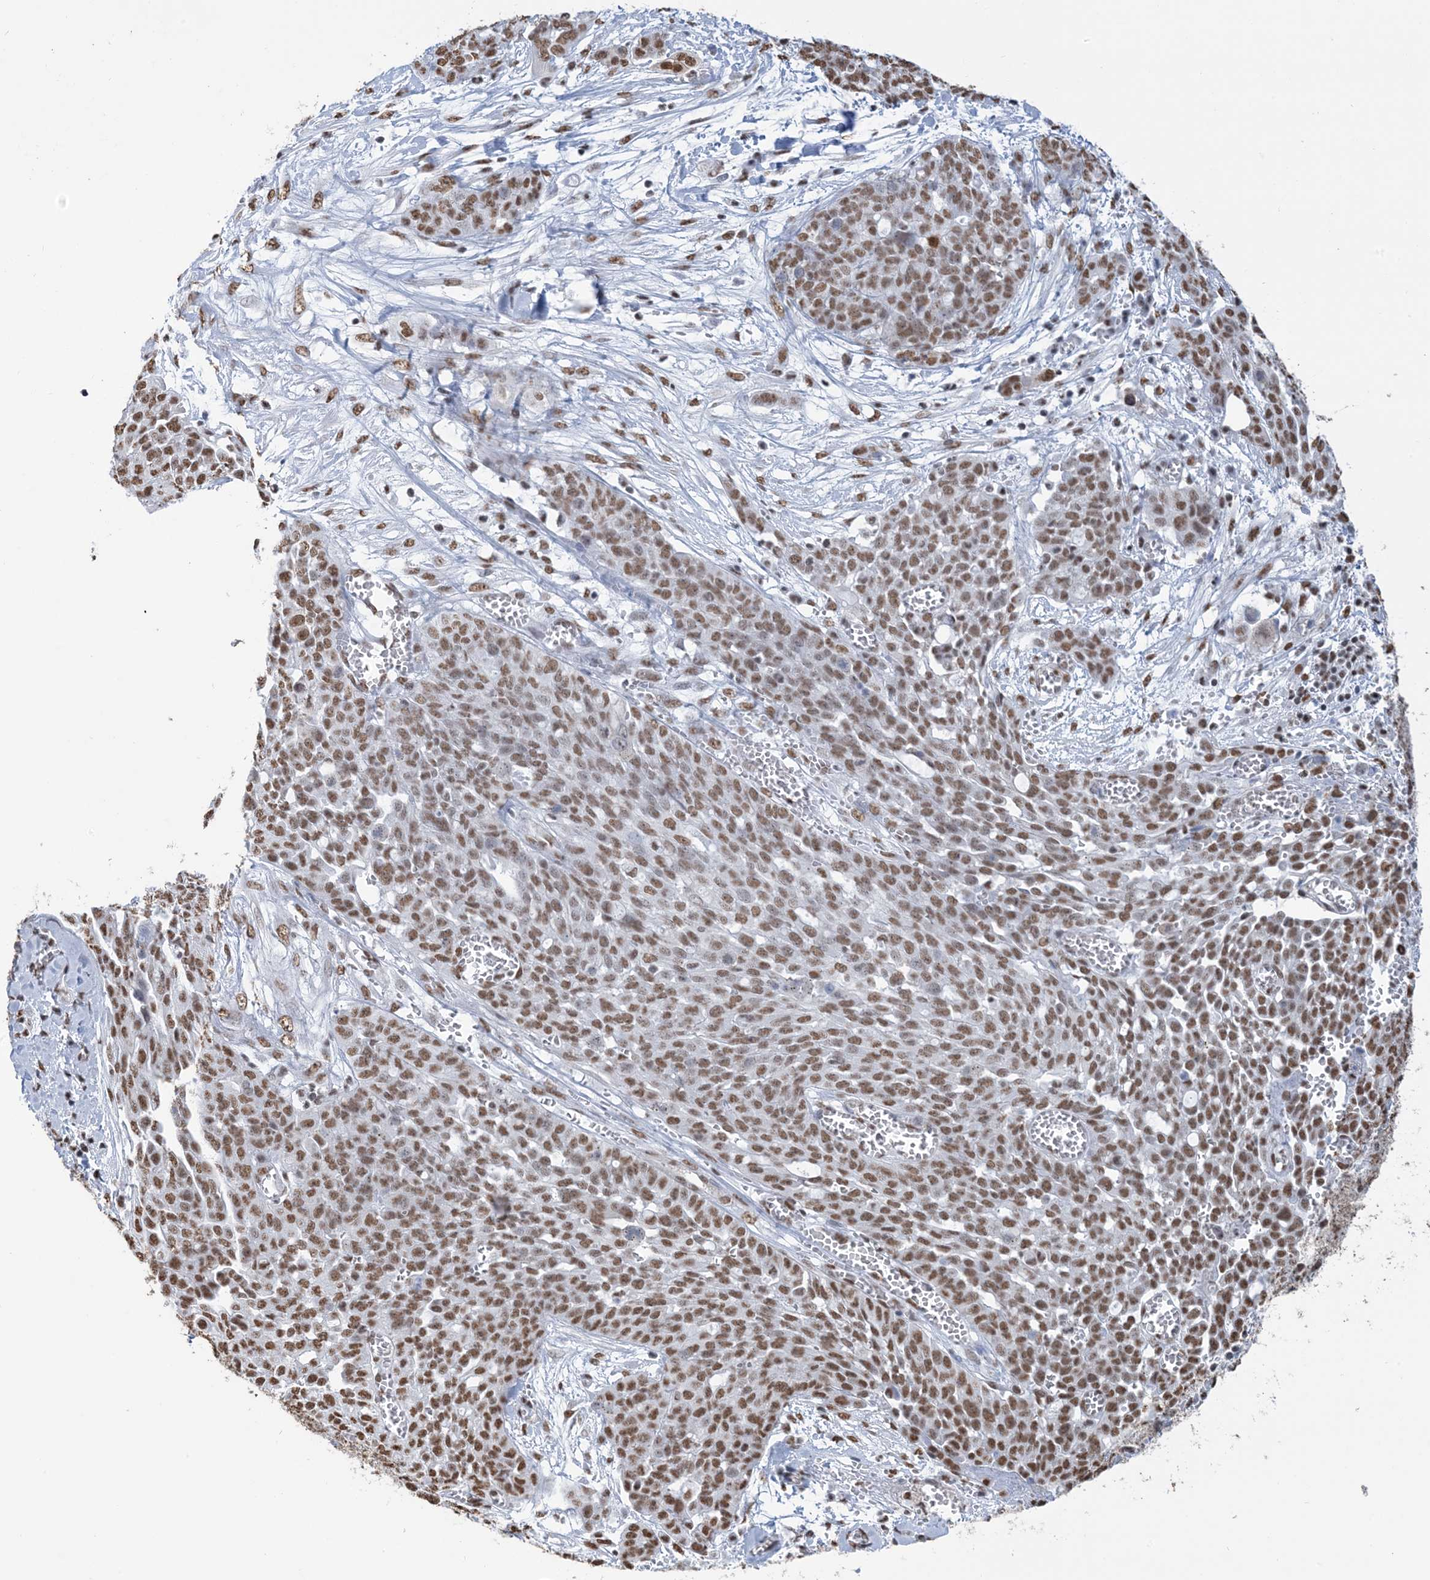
{"staining": {"intensity": "moderate", "quantity": ">75%", "location": "nuclear"}, "tissue": "ovarian cancer", "cell_type": "Tumor cells", "image_type": "cancer", "snomed": [{"axis": "morphology", "description": "Cystadenocarcinoma, serous, NOS"}, {"axis": "topography", "description": "Soft tissue"}, {"axis": "topography", "description": "Ovary"}], "caption": "Immunohistochemistry (IHC) staining of serous cystadenocarcinoma (ovarian), which shows medium levels of moderate nuclear expression in about >75% of tumor cells indicating moderate nuclear protein positivity. The staining was performed using DAB (3,3'-diaminobenzidine) (brown) for protein detection and nuclei were counterstained in hematoxylin (blue).", "gene": "ZNF792", "patient": {"sex": "female", "age": 57}}